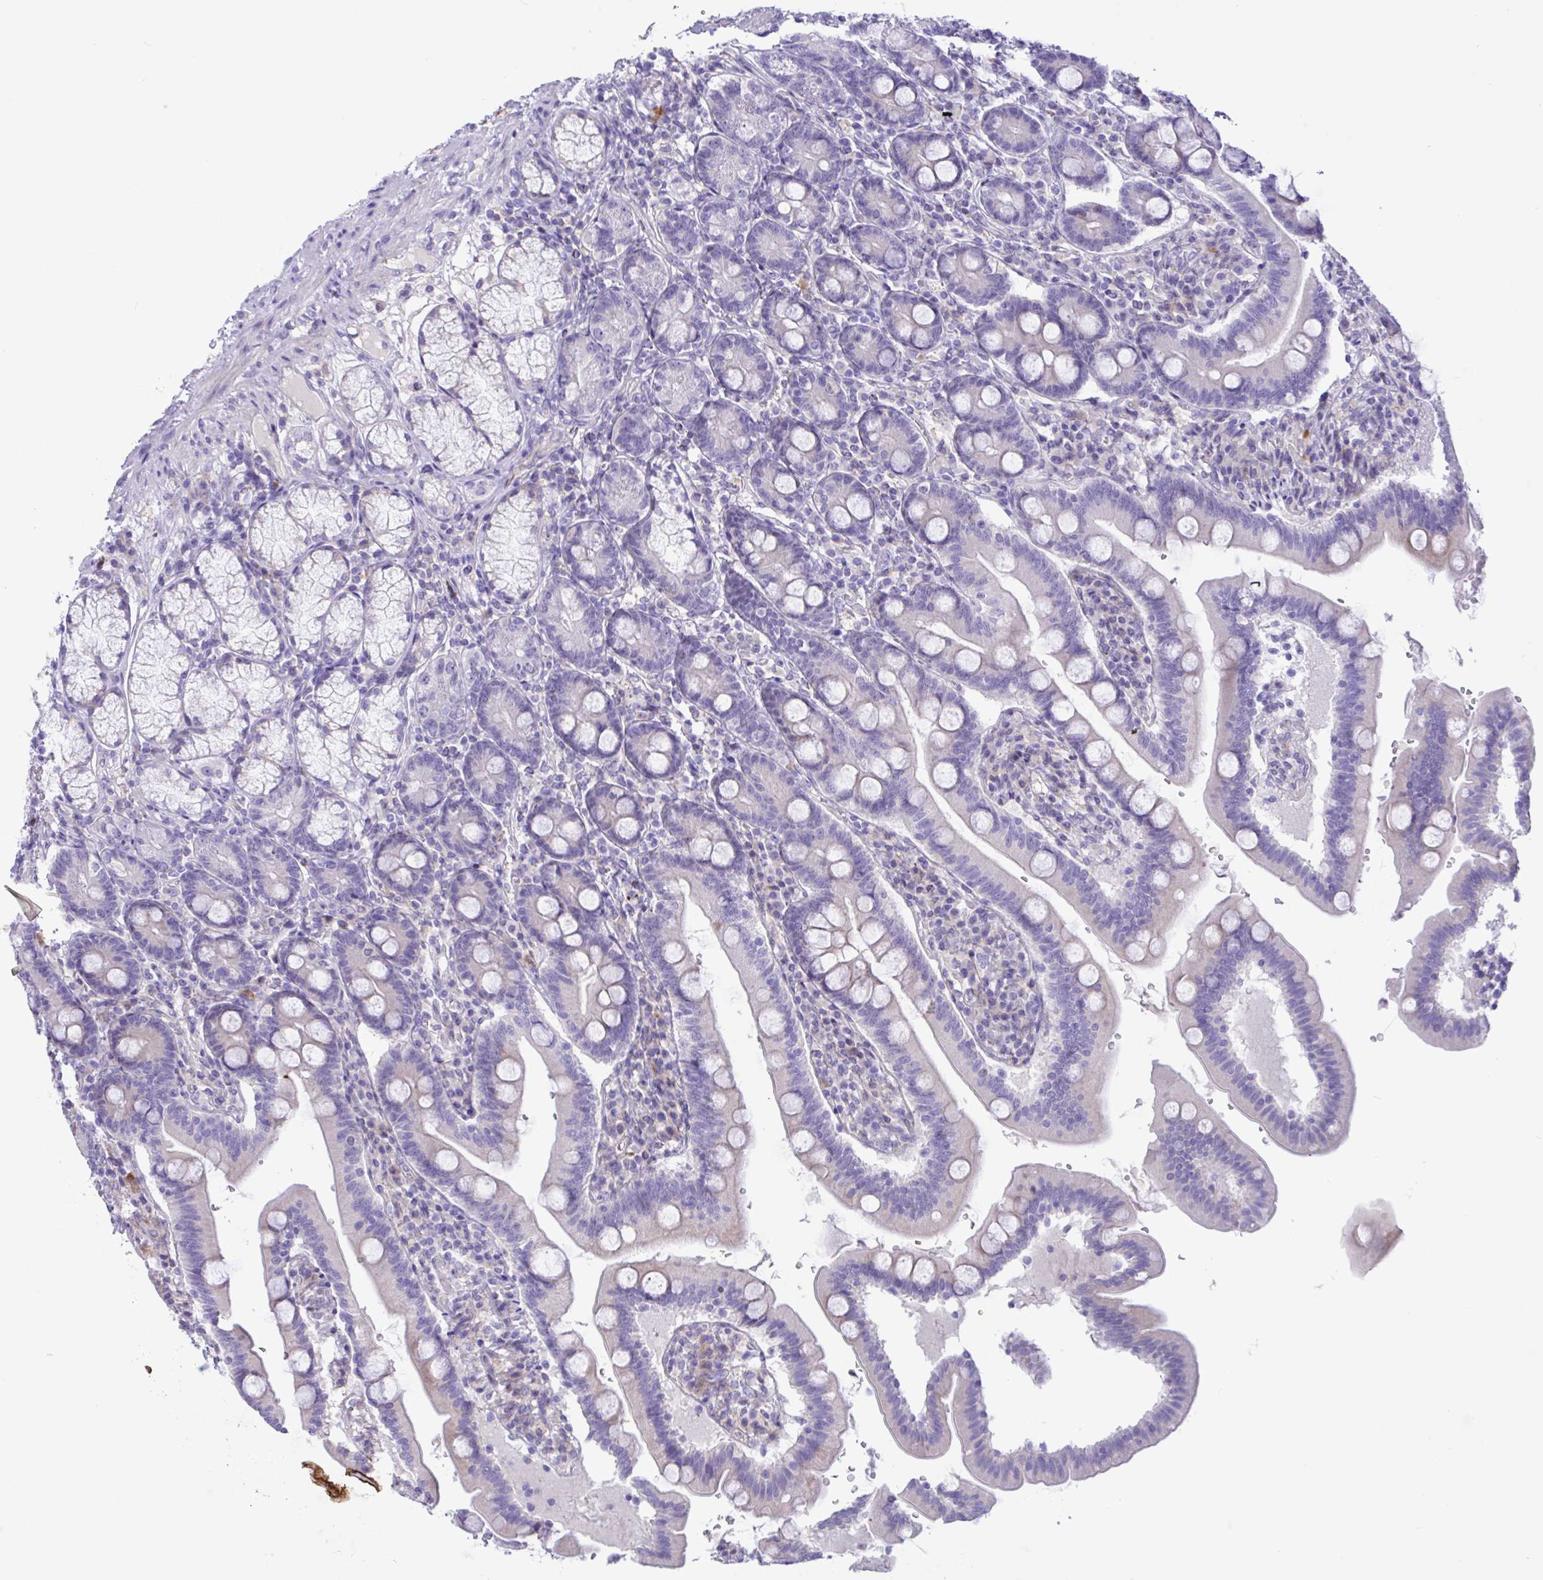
{"staining": {"intensity": "negative", "quantity": "none", "location": "none"}, "tissue": "duodenum", "cell_type": "Glandular cells", "image_type": "normal", "snomed": [{"axis": "morphology", "description": "Normal tissue, NOS"}, {"axis": "topography", "description": "Duodenum"}], "caption": "High power microscopy image of an immunohistochemistry photomicrograph of benign duodenum, revealing no significant positivity in glandular cells. (DAB (3,3'-diaminobenzidine) immunohistochemistry, high magnification).", "gene": "DSC3", "patient": {"sex": "female", "age": 67}}